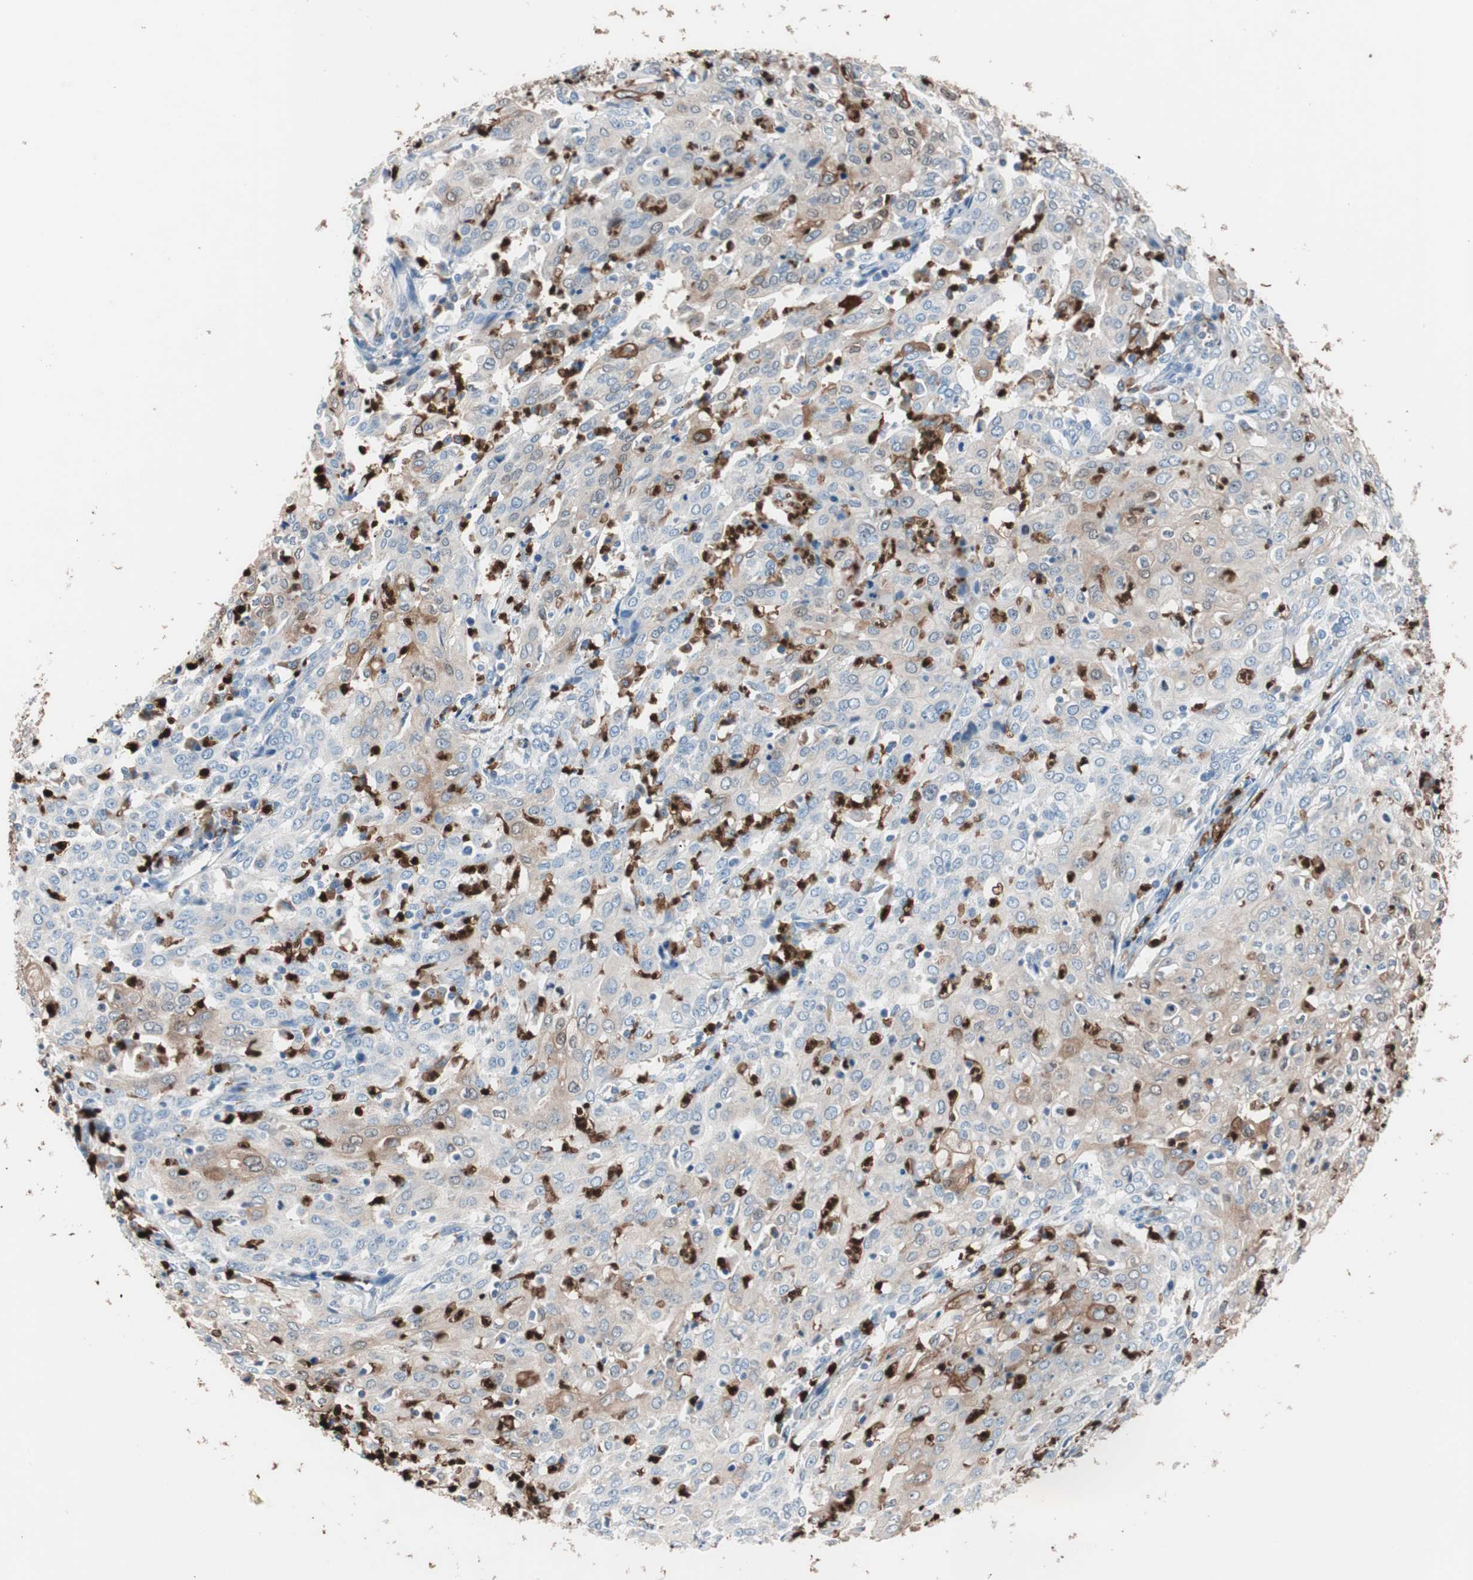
{"staining": {"intensity": "weak", "quantity": "25%-75%", "location": "cytoplasmic/membranous"}, "tissue": "cervical cancer", "cell_type": "Tumor cells", "image_type": "cancer", "snomed": [{"axis": "morphology", "description": "Squamous cell carcinoma, NOS"}, {"axis": "topography", "description": "Cervix"}], "caption": "Tumor cells display weak cytoplasmic/membranous expression in approximately 25%-75% of cells in cervical cancer. The staining was performed using DAB, with brown indicating positive protein expression. Nuclei are stained blue with hematoxylin.", "gene": "CLEC4D", "patient": {"sex": "female", "age": 39}}